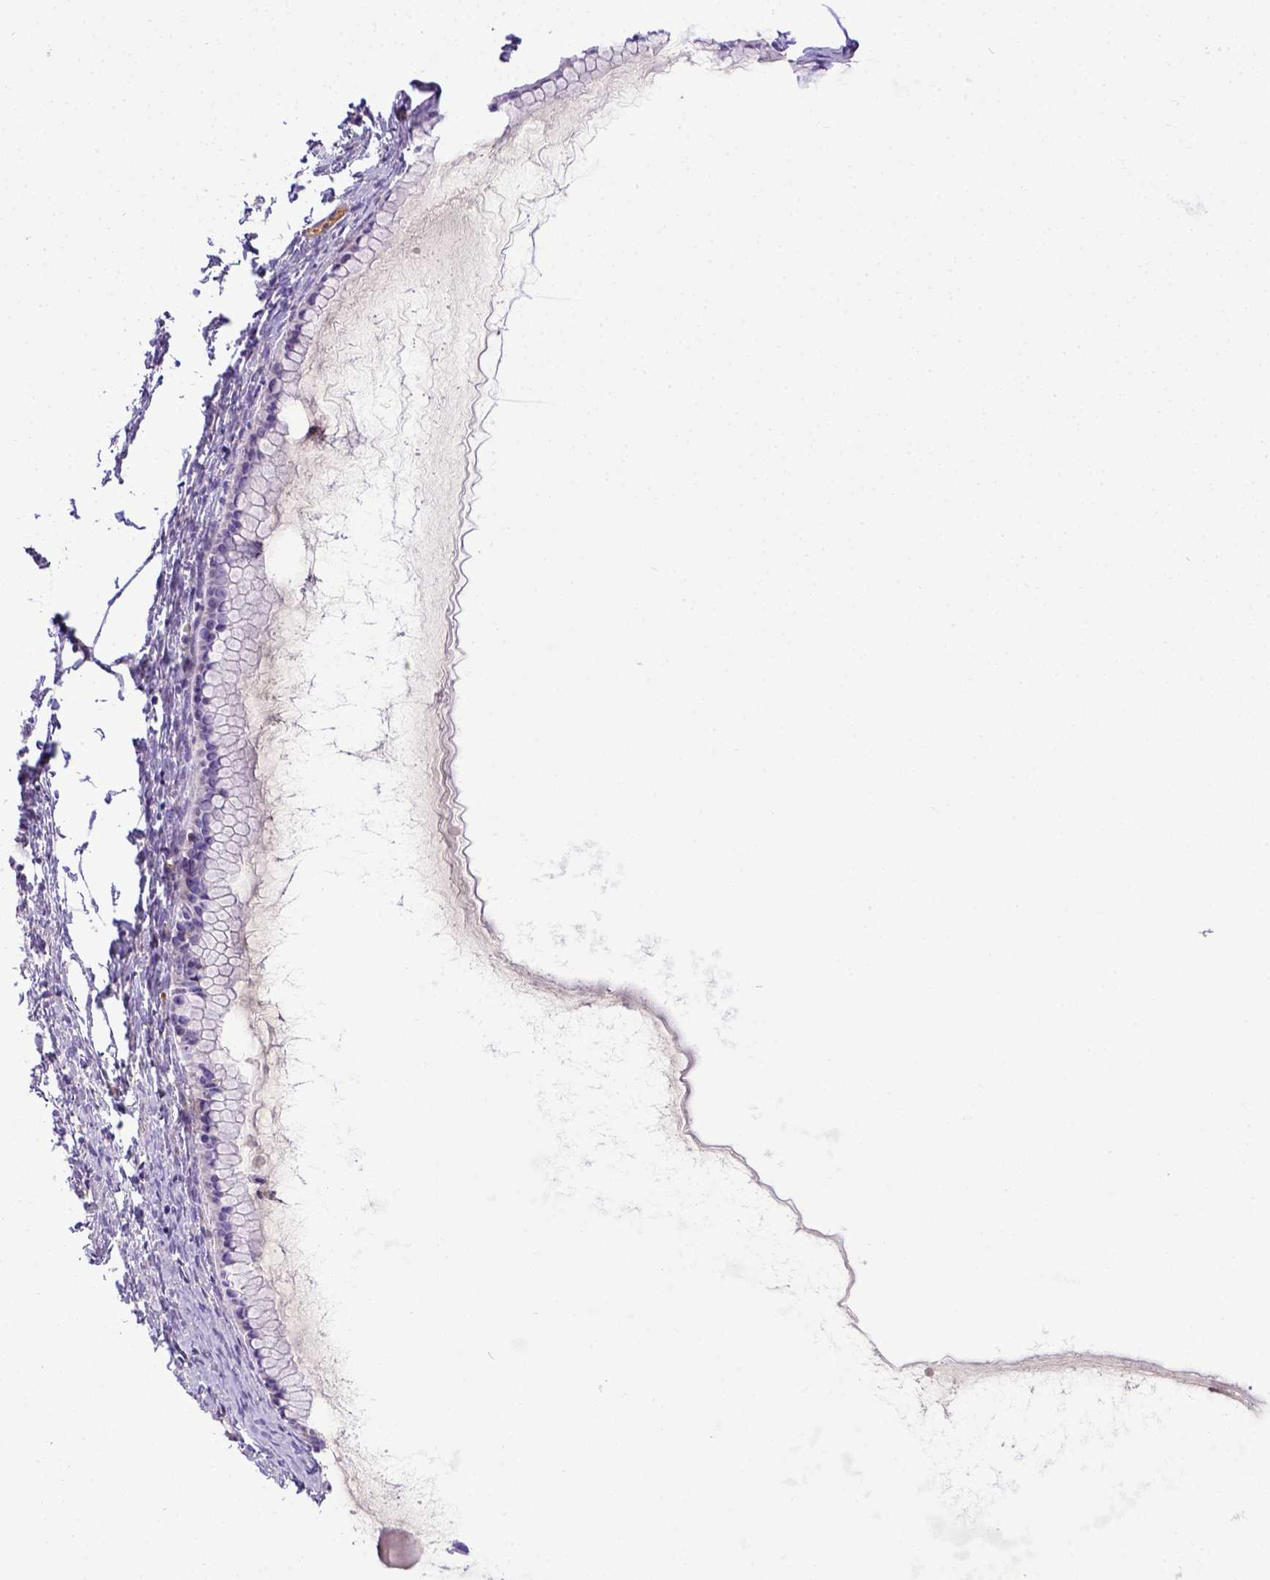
{"staining": {"intensity": "negative", "quantity": "none", "location": "none"}, "tissue": "ovarian cancer", "cell_type": "Tumor cells", "image_type": "cancer", "snomed": [{"axis": "morphology", "description": "Cystadenocarcinoma, mucinous, NOS"}, {"axis": "topography", "description": "Ovary"}], "caption": "High magnification brightfield microscopy of ovarian cancer stained with DAB (3,3'-diaminobenzidine) (brown) and counterstained with hematoxylin (blue): tumor cells show no significant expression.", "gene": "CFAP300", "patient": {"sex": "female", "age": 41}}